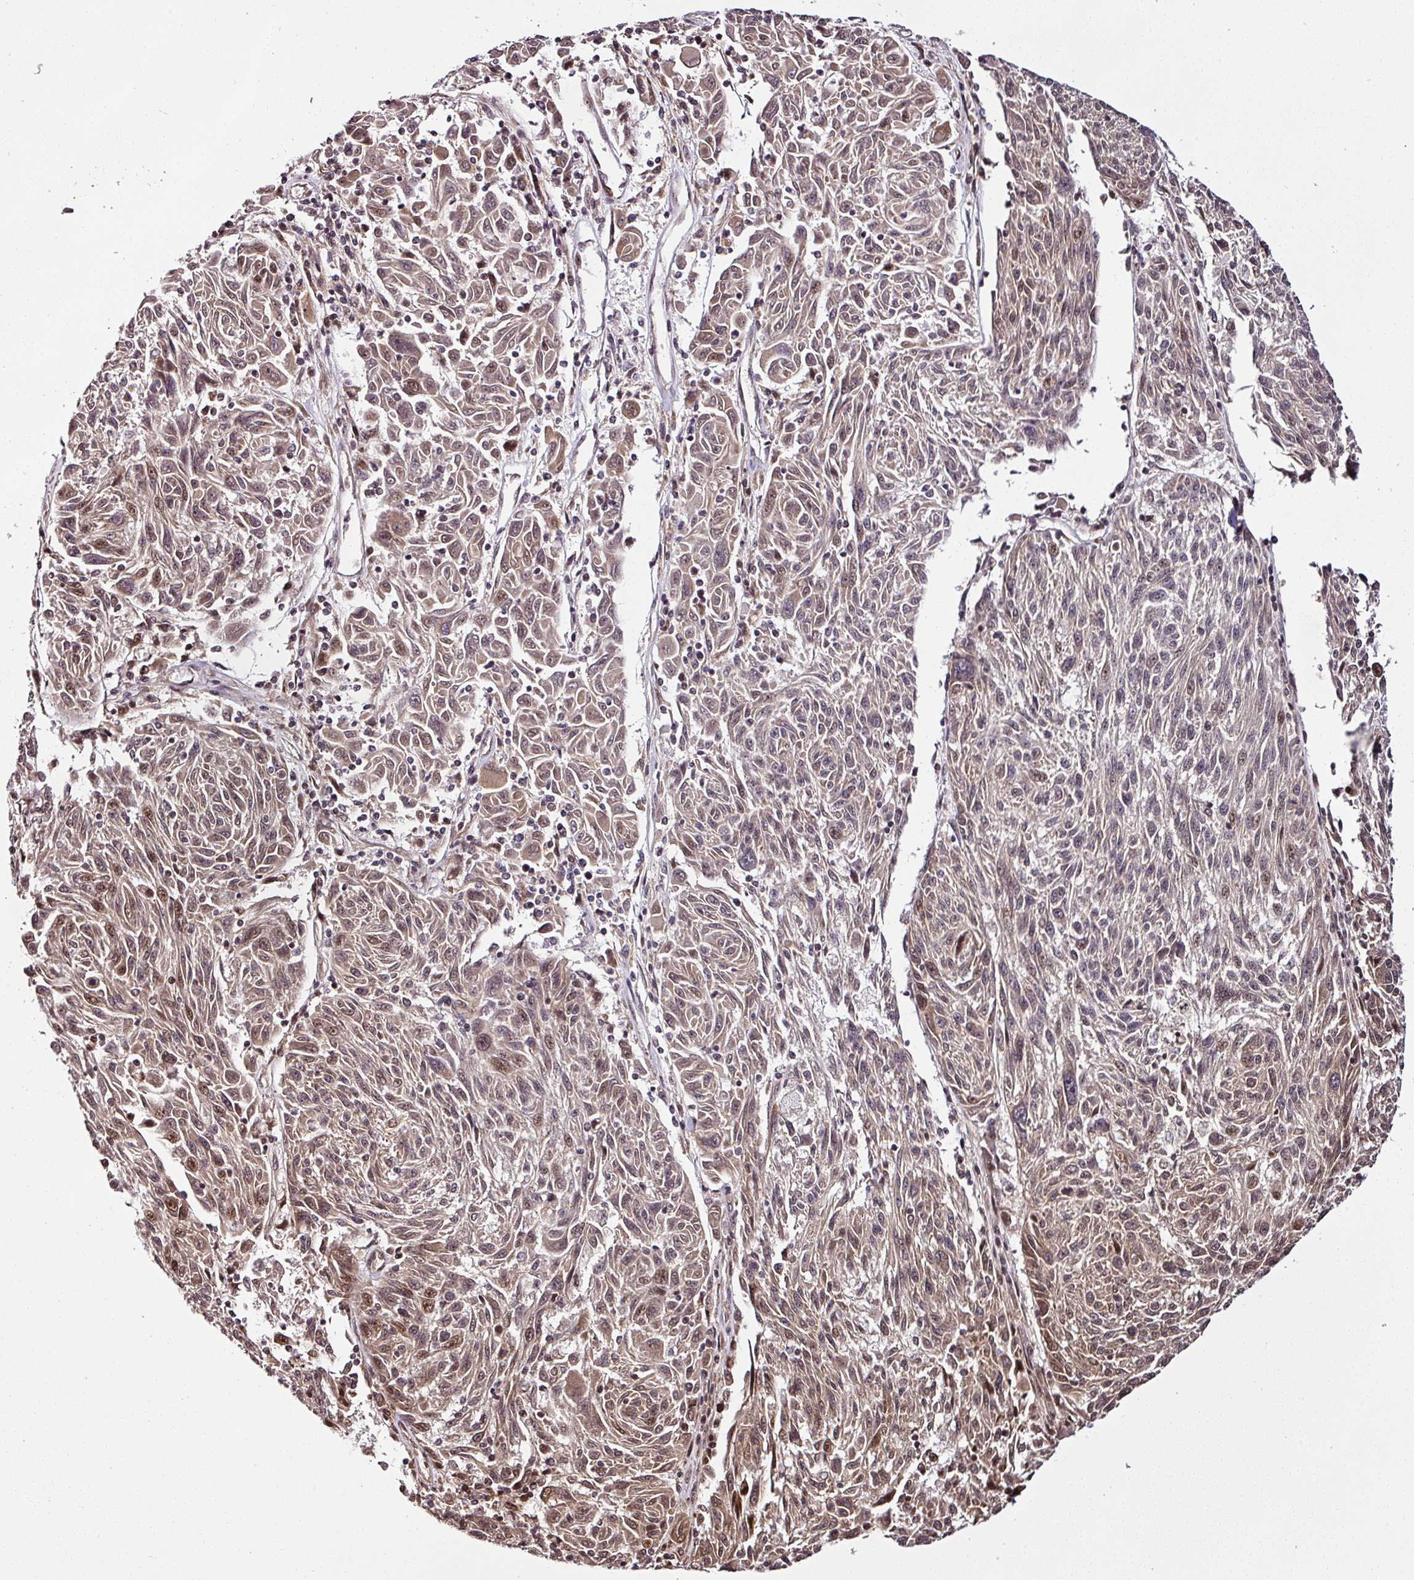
{"staining": {"intensity": "weak", "quantity": "<25%", "location": "nuclear"}, "tissue": "melanoma", "cell_type": "Tumor cells", "image_type": "cancer", "snomed": [{"axis": "morphology", "description": "Malignant melanoma, NOS"}, {"axis": "topography", "description": "Skin"}], "caption": "This is an immunohistochemistry (IHC) histopathology image of melanoma. There is no positivity in tumor cells.", "gene": "COPRS", "patient": {"sex": "male", "age": 53}}